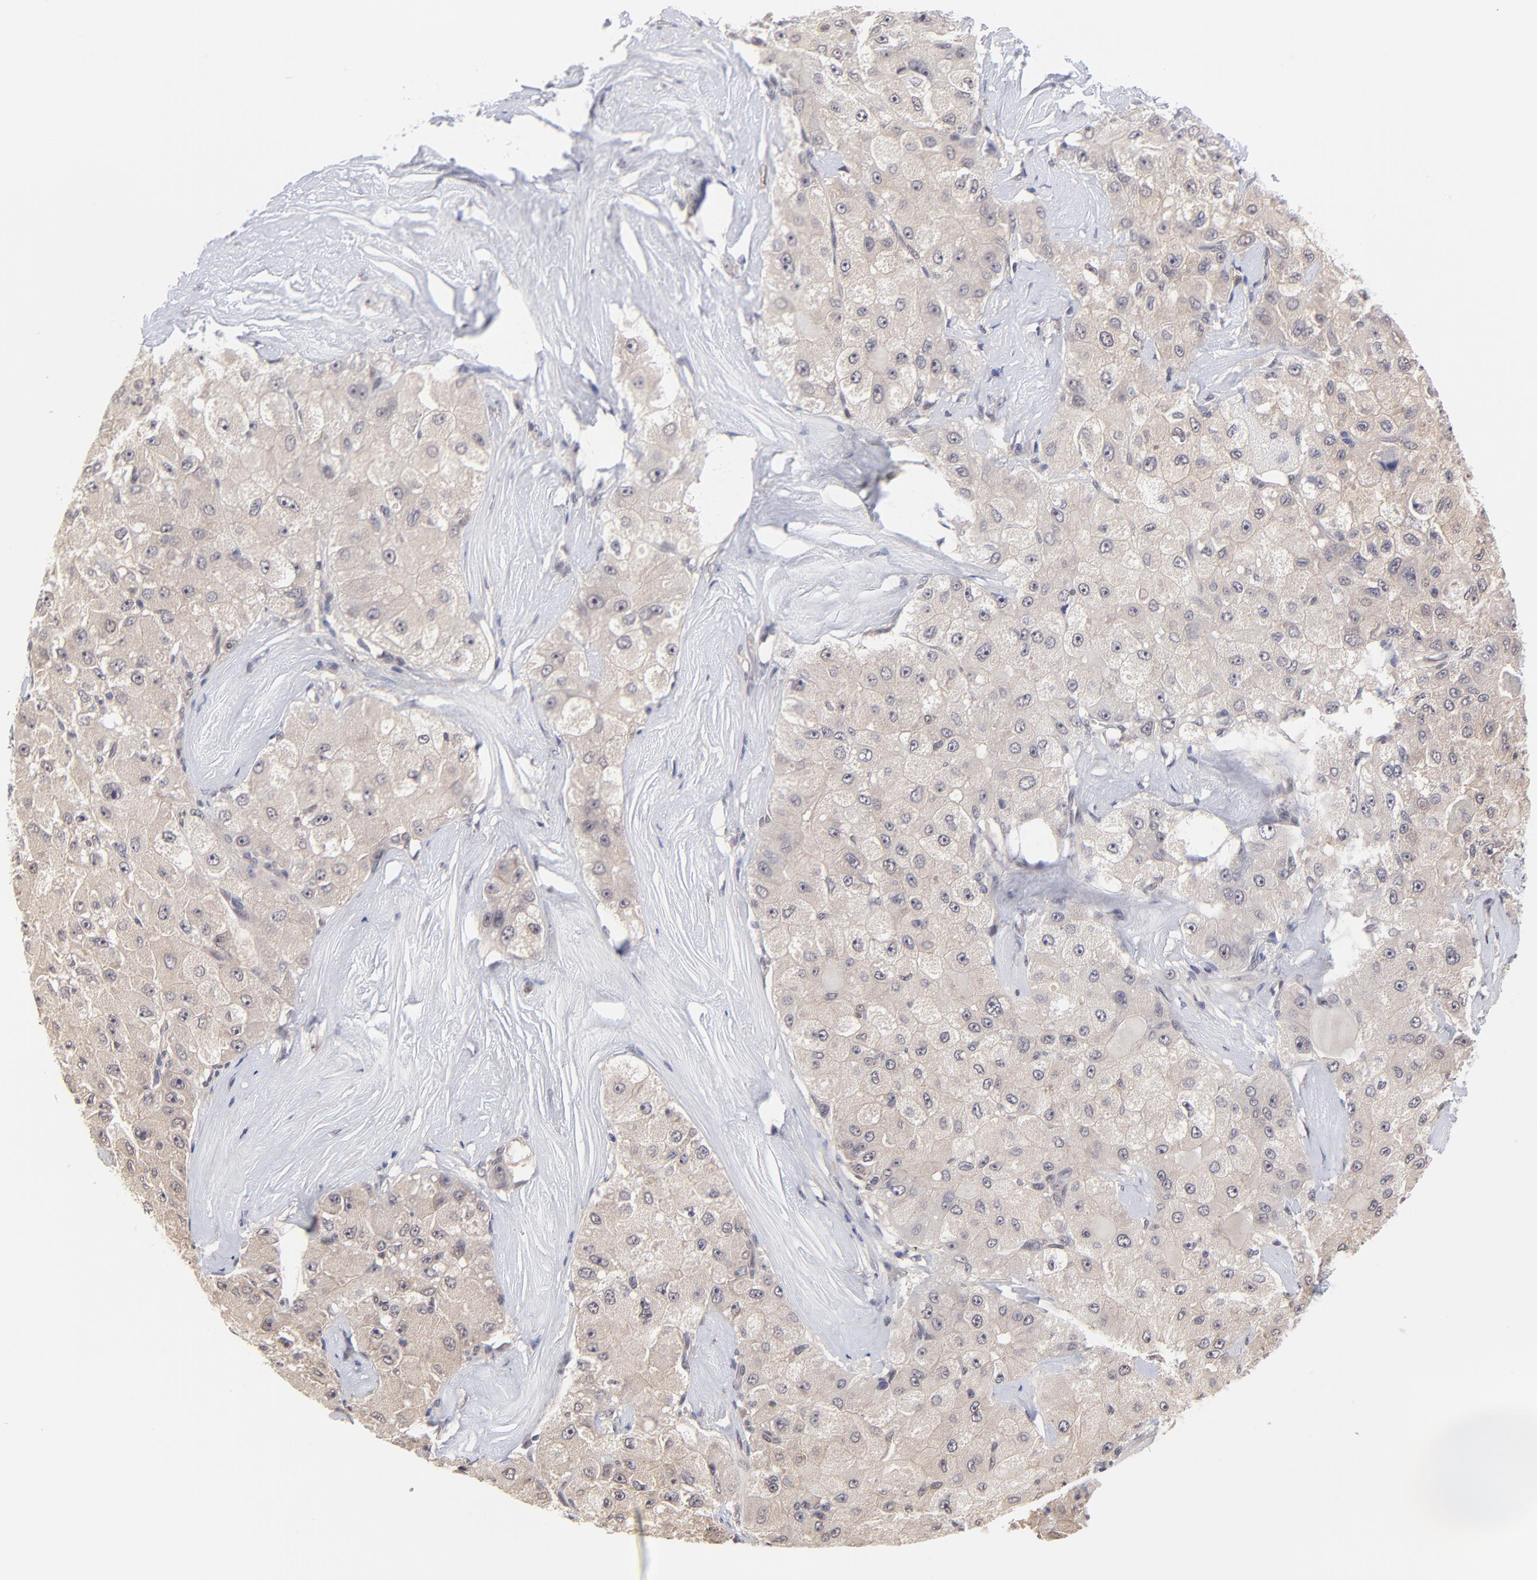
{"staining": {"intensity": "weak", "quantity": ">75%", "location": "cytoplasmic/membranous"}, "tissue": "liver cancer", "cell_type": "Tumor cells", "image_type": "cancer", "snomed": [{"axis": "morphology", "description": "Carcinoma, Hepatocellular, NOS"}, {"axis": "topography", "description": "Liver"}], "caption": "Liver hepatocellular carcinoma was stained to show a protein in brown. There is low levels of weak cytoplasmic/membranous positivity in approximately >75% of tumor cells.", "gene": "UBE2E3", "patient": {"sex": "male", "age": 80}}